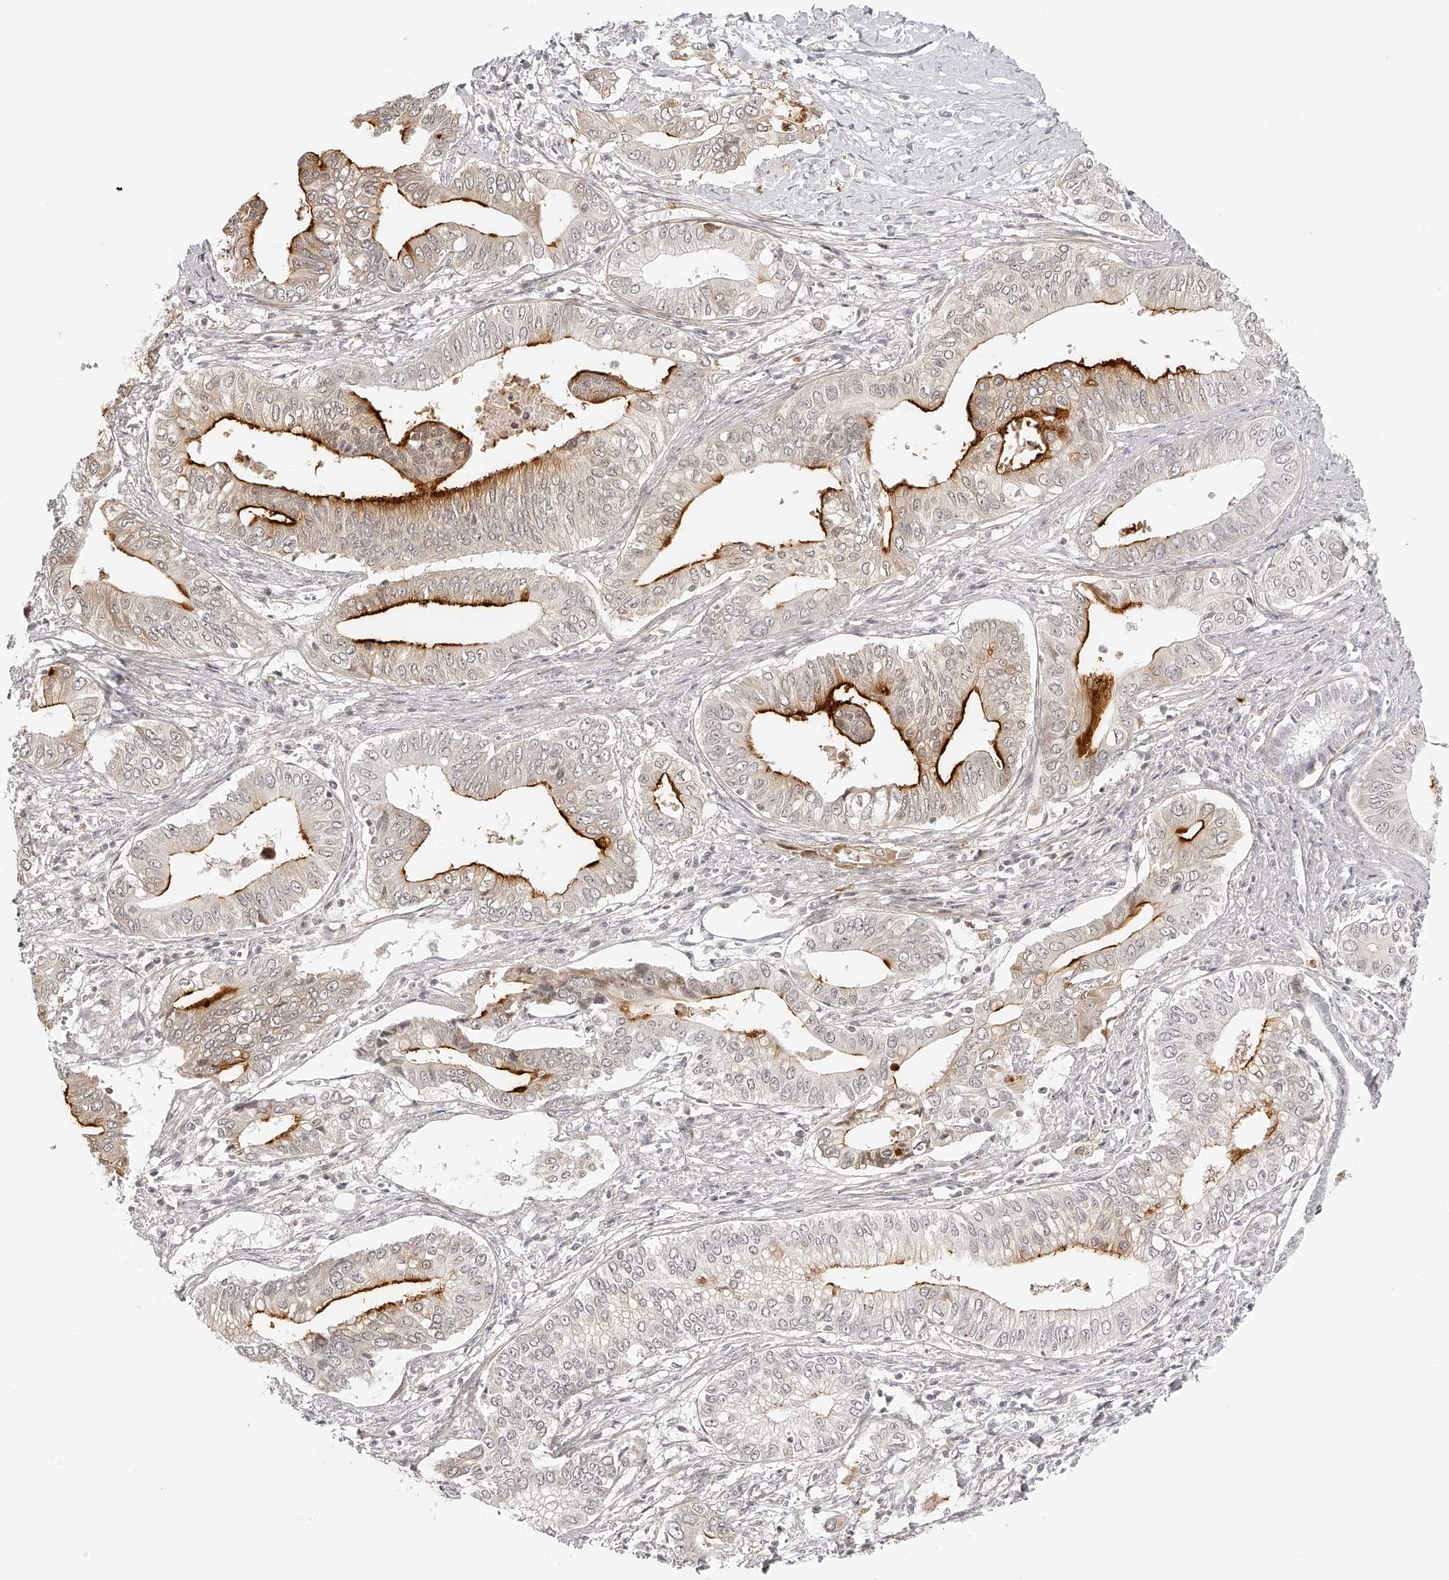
{"staining": {"intensity": "strong", "quantity": "25%-75%", "location": "cytoplasmic/membranous"}, "tissue": "pancreatic cancer", "cell_type": "Tumor cells", "image_type": "cancer", "snomed": [{"axis": "morphology", "description": "Normal tissue, NOS"}, {"axis": "morphology", "description": "Adenocarcinoma, NOS"}, {"axis": "topography", "description": "Pancreas"}, {"axis": "topography", "description": "Peripheral nerve tissue"}], "caption": "An image of pancreatic cancer stained for a protein reveals strong cytoplasmic/membranous brown staining in tumor cells. Using DAB (brown) and hematoxylin (blue) stains, captured at high magnification using brightfield microscopy.", "gene": "PLEKHG1", "patient": {"sex": "male", "age": 59}}